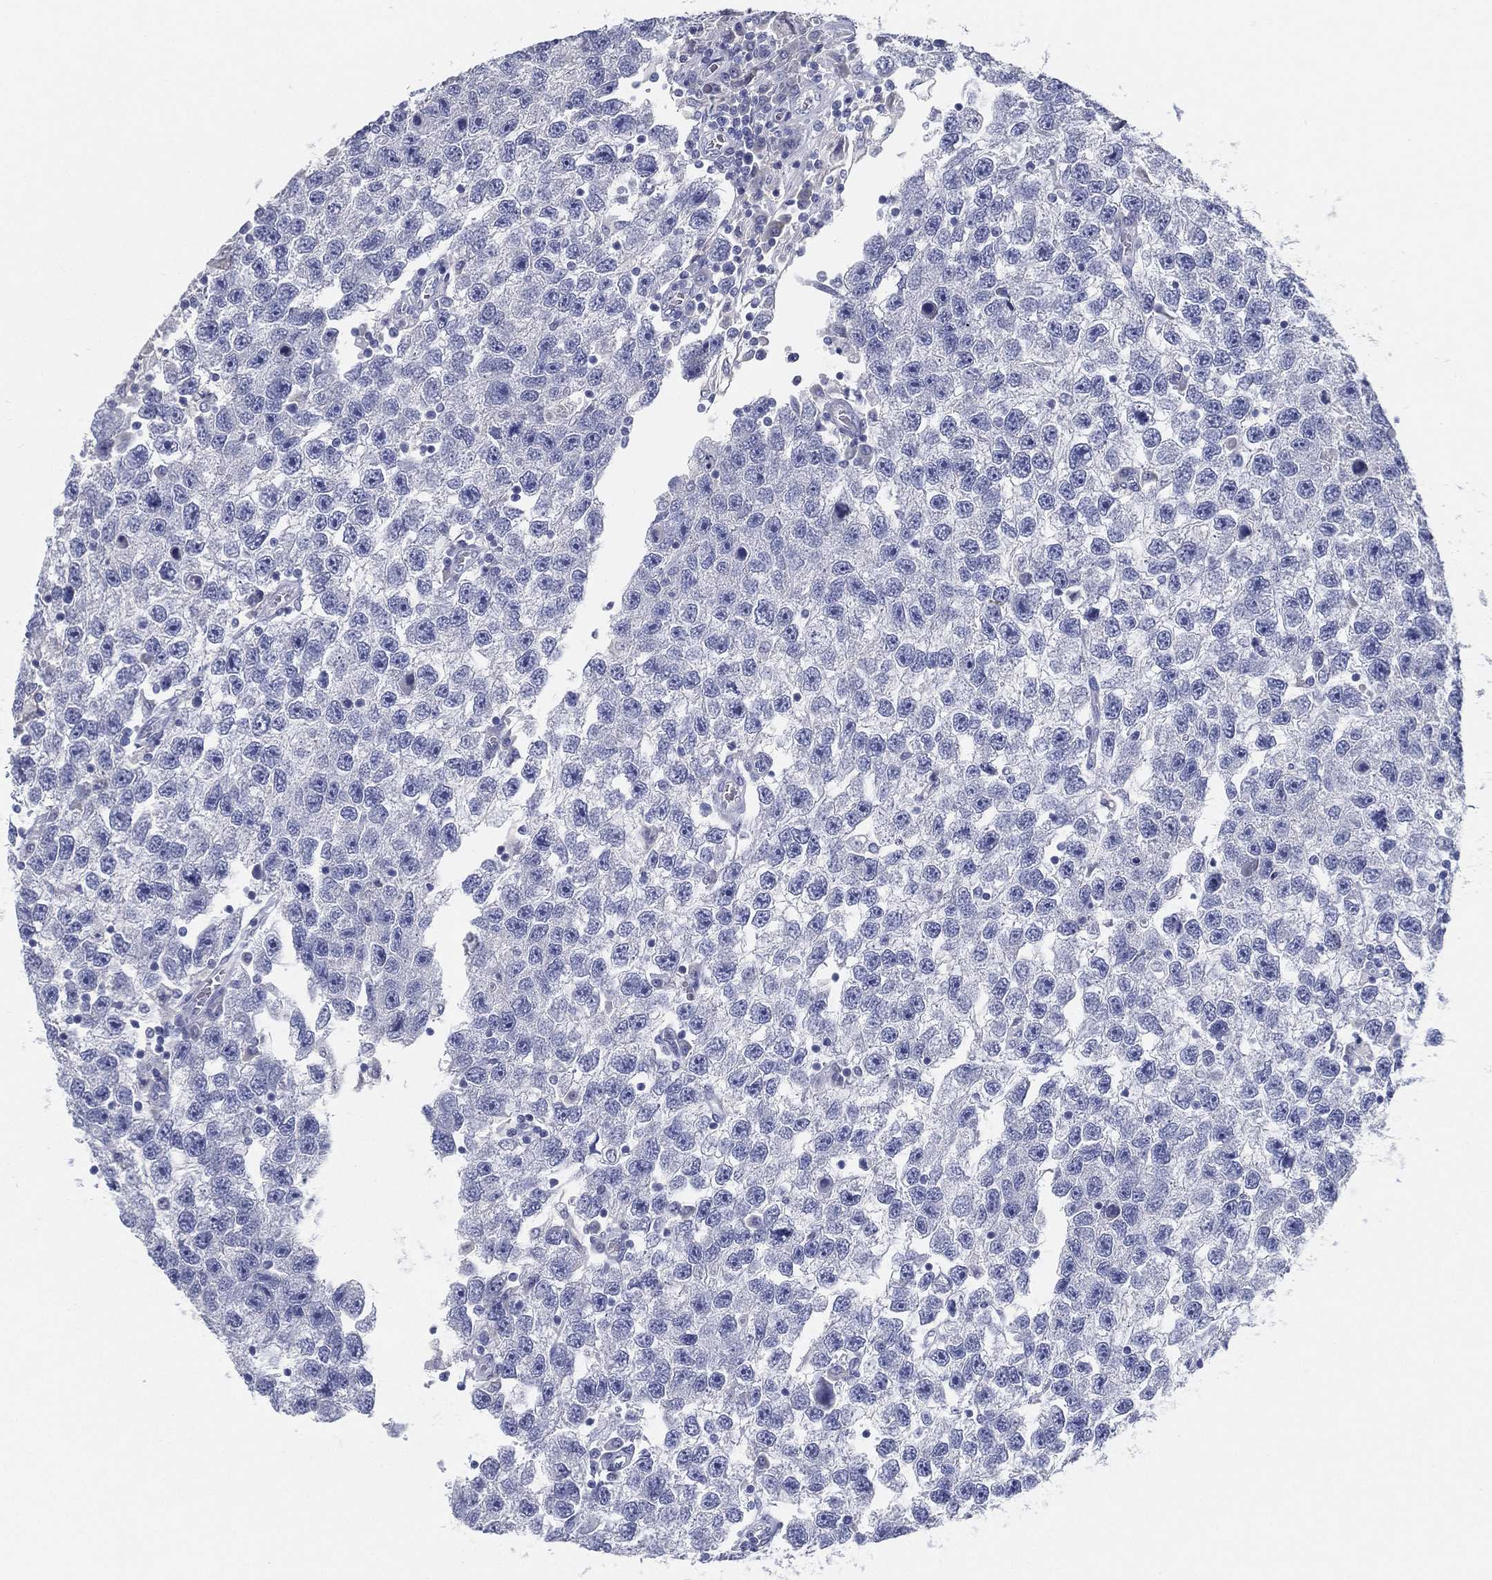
{"staining": {"intensity": "negative", "quantity": "none", "location": "none"}, "tissue": "testis cancer", "cell_type": "Tumor cells", "image_type": "cancer", "snomed": [{"axis": "morphology", "description": "Seminoma, NOS"}, {"axis": "topography", "description": "Testis"}], "caption": "Immunohistochemical staining of human seminoma (testis) displays no significant staining in tumor cells. (DAB (3,3'-diaminobenzidine) immunohistochemistry visualized using brightfield microscopy, high magnification).", "gene": "STS", "patient": {"sex": "male", "age": 26}}